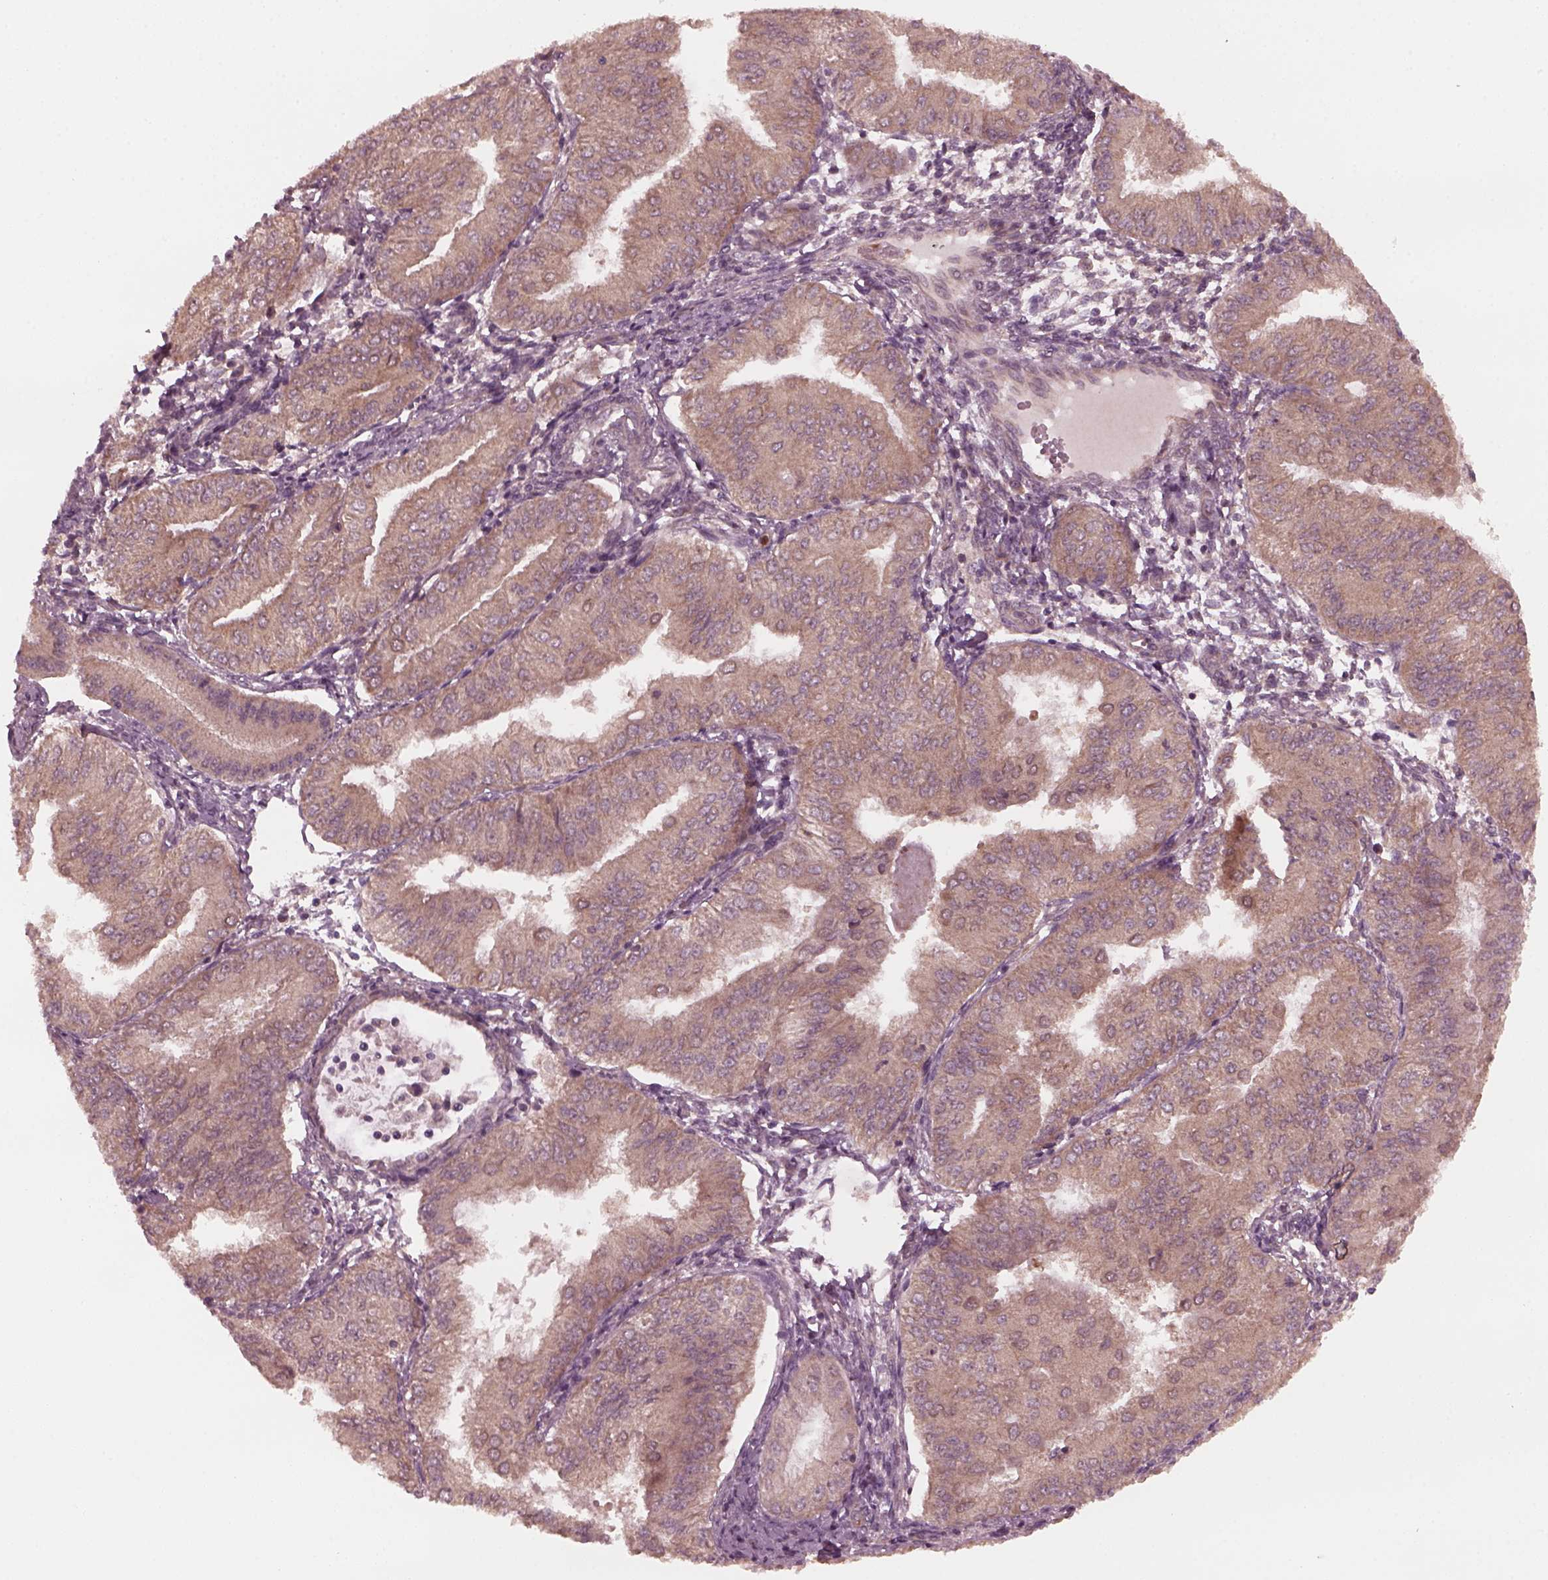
{"staining": {"intensity": "weak", "quantity": ">75%", "location": "cytoplasmic/membranous"}, "tissue": "endometrial cancer", "cell_type": "Tumor cells", "image_type": "cancer", "snomed": [{"axis": "morphology", "description": "Adenocarcinoma, NOS"}, {"axis": "topography", "description": "Endometrium"}], "caption": "Immunohistochemical staining of endometrial cancer displays low levels of weak cytoplasmic/membranous staining in approximately >75% of tumor cells. (IHC, brightfield microscopy, high magnification).", "gene": "FAF2", "patient": {"sex": "female", "age": 53}}